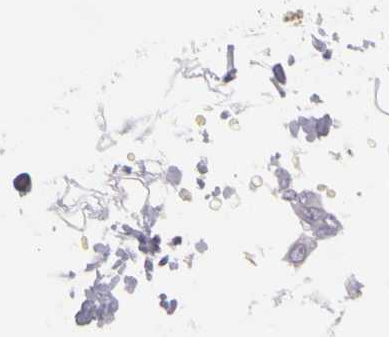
{"staining": {"intensity": "negative", "quantity": "none", "location": "none"}, "tissue": "adipose tissue", "cell_type": "Adipocytes", "image_type": "normal", "snomed": [{"axis": "morphology", "description": "Normal tissue, NOS"}, {"axis": "morphology", "description": "Fibrosis, NOS"}, {"axis": "topography", "description": "Breast"}], "caption": "A high-resolution histopathology image shows immunohistochemistry staining of unremarkable adipose tissue, which shows no significant positivity in adipocytes.", "gene": "CNTN2", "patient": {"sex": "female", "age": 24}}